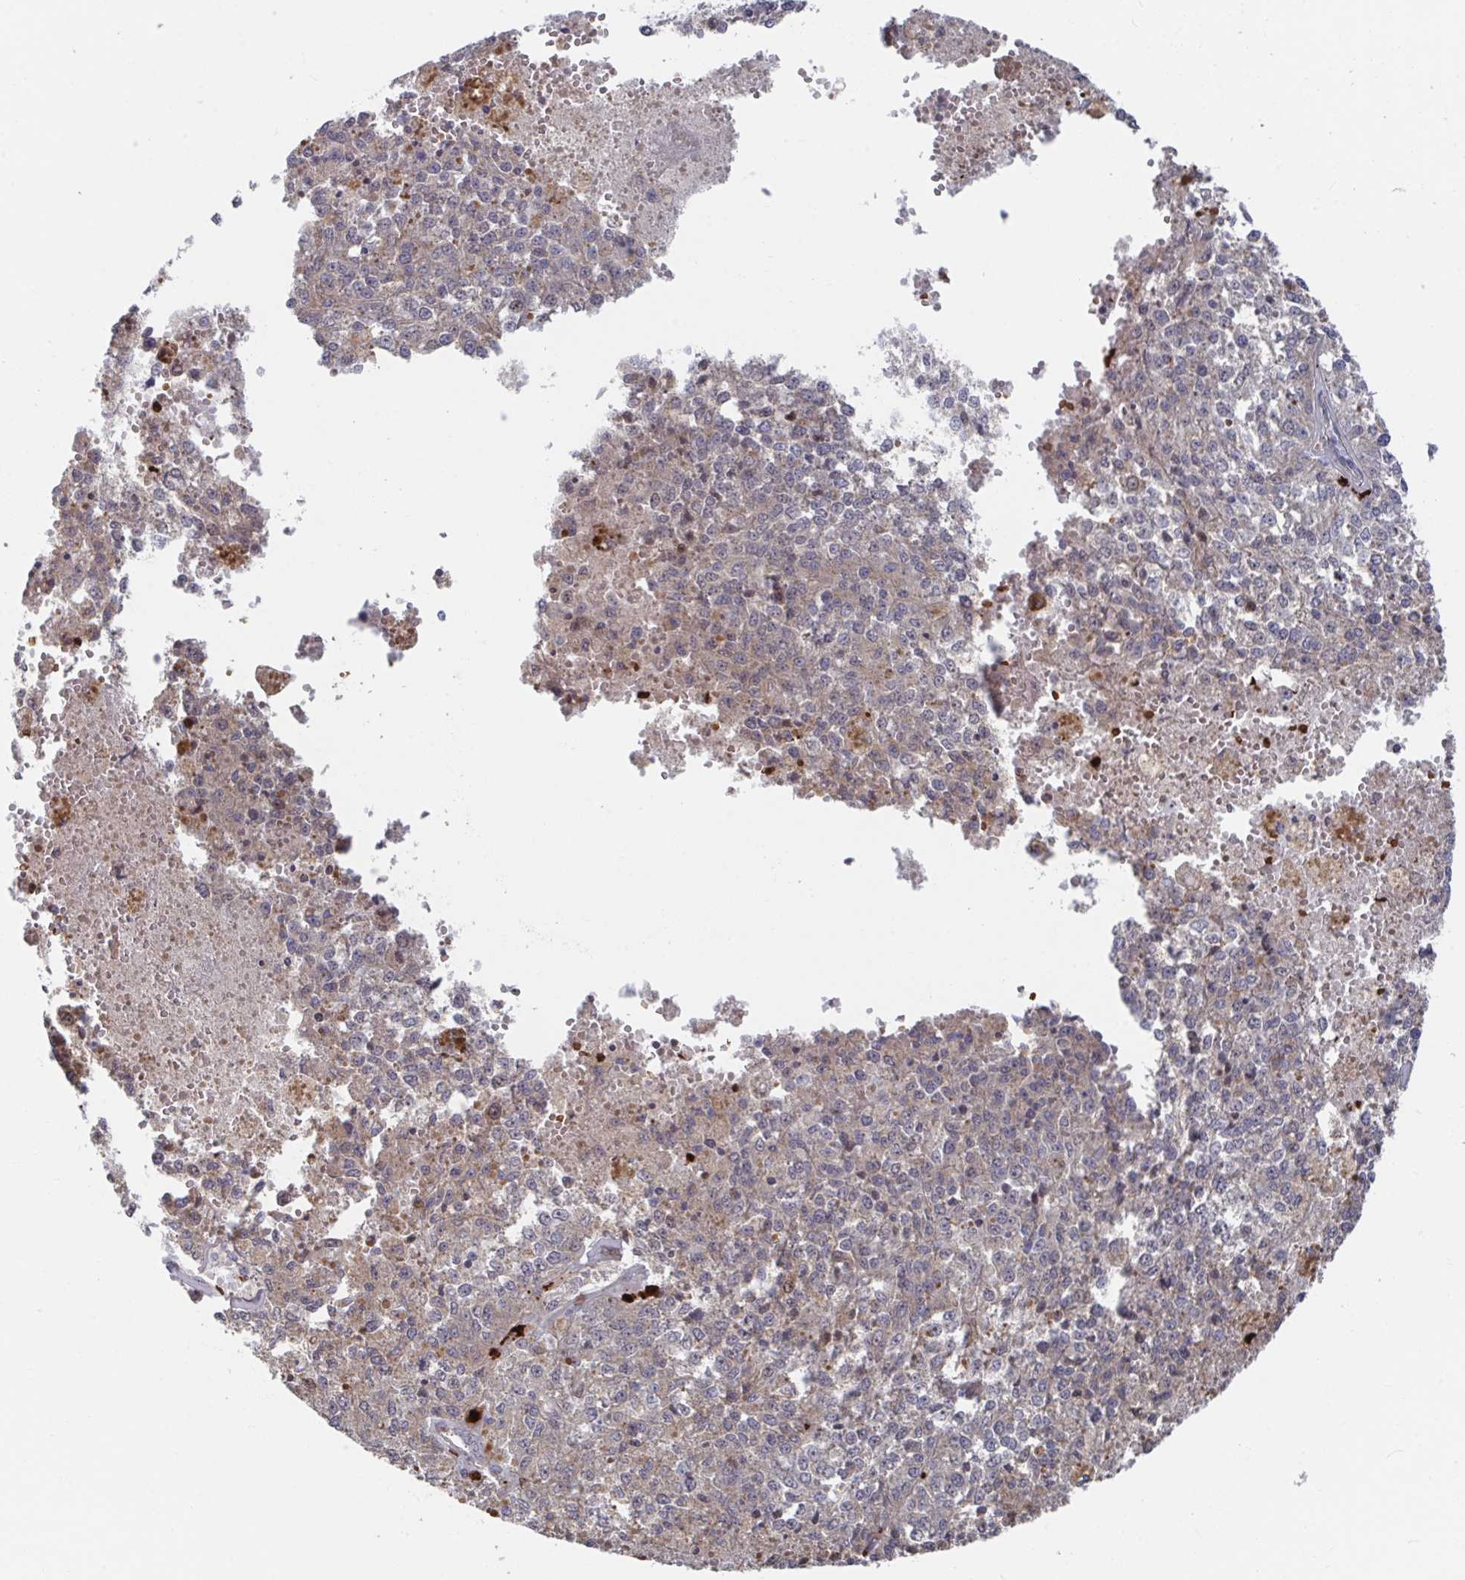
{"staining": {"intensity": "negative", "quantity": "none", "location": "none"}, "tissue": "melanoma", "cell_type": "Tumor cells", "image_type": "cancer", "snomed": [{"axis": "morphology", "description": "Malignant melanoma, Metastatic site"}, {"axis": "topography", "description": "Lymph node"}], "caption": "Immunohistochemistry (IHC) micrograph of human malignant melanoma (metastatic site) stained for a protein (brown), which demonstrates no expression in tumor cells.", "gene": "FJX1", "patient": {"sex": "female", "age": 64}}